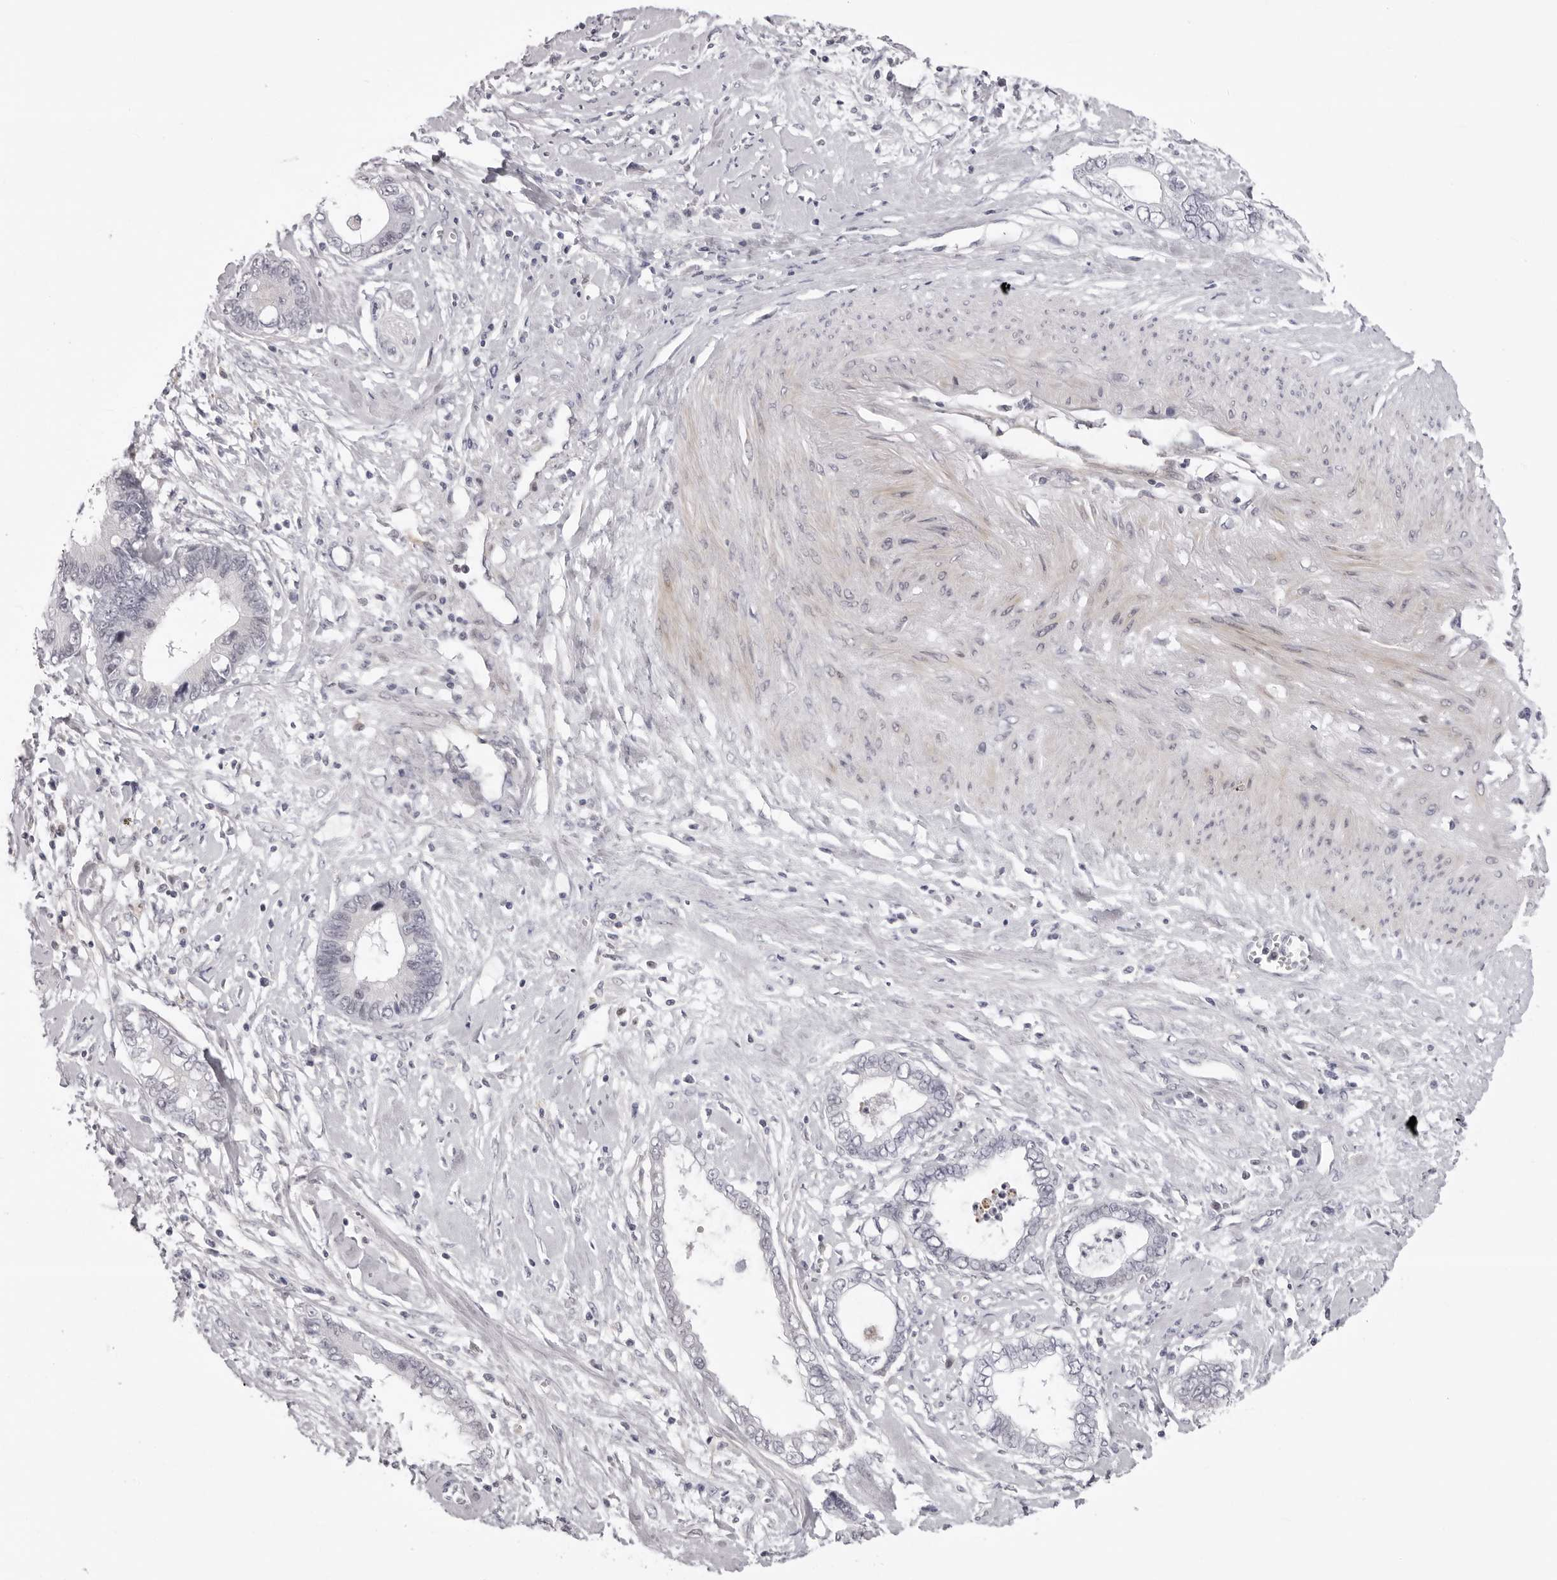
{"staining": {"intensity": "negative", "quantity": "none", "location": "none"}, "tissue": "cervical cancer", "cell_type": "Tumor cells", "image_type": "cancer", "snomed": [{"axis": "morphology", "description": "Adenocarcinoma, NOS"}, {"axis": "topography", "description": "Cervix"}], "caption": "The immunohistochemistry photomicrograph has no significant staining in tumor cells of cervical cancer (adenocarcinoma) tissue.", "gene": "SUGCT", "patient": {"sex": "female", "age": 44}}